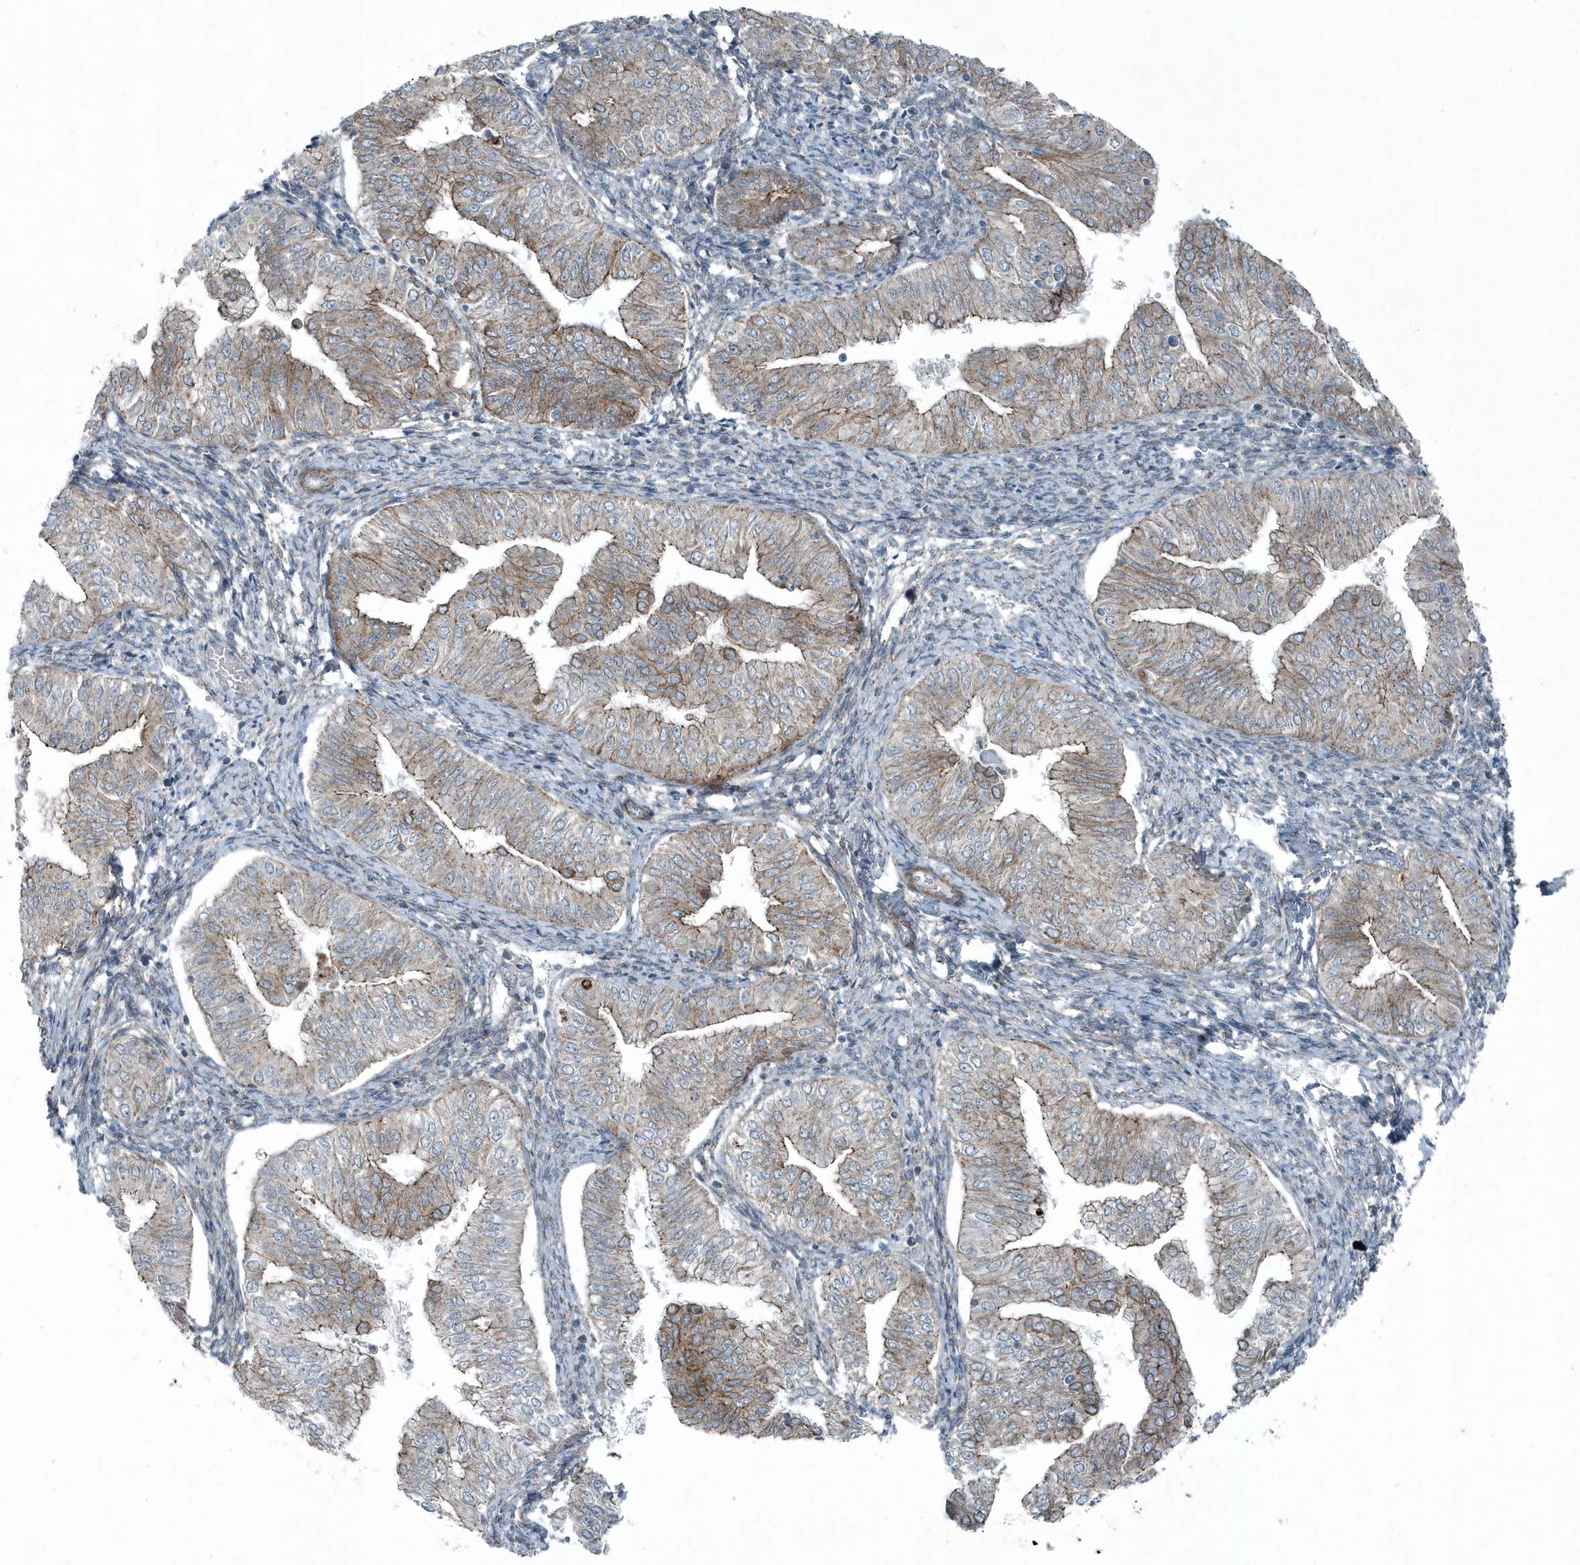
{"staining": {"intensity": "moderate", "quantity": "<25%", "location": "cytoplasmic/membranous"}, "tissue": "endometrial cancer", "cell_type": "Tumor cells", "image_type": "cancer", "snomed": [{"axis": "morphology", "description": "Normal tissue, NOS"}, {"axis": "morphology", "description": "Adenocarcinoma, NOS"}, {"axis": "topography", "description": "Endometrium"}], "caption": "High-power microscopy captured an immunohistochemistry photomicrograph of endometrial cancer, revealing moderate cytoplasmic/membranous staining in about <25% of tumor cells.", "gene": "GCC2", "patient": {"sex": "female", "age": 53}}